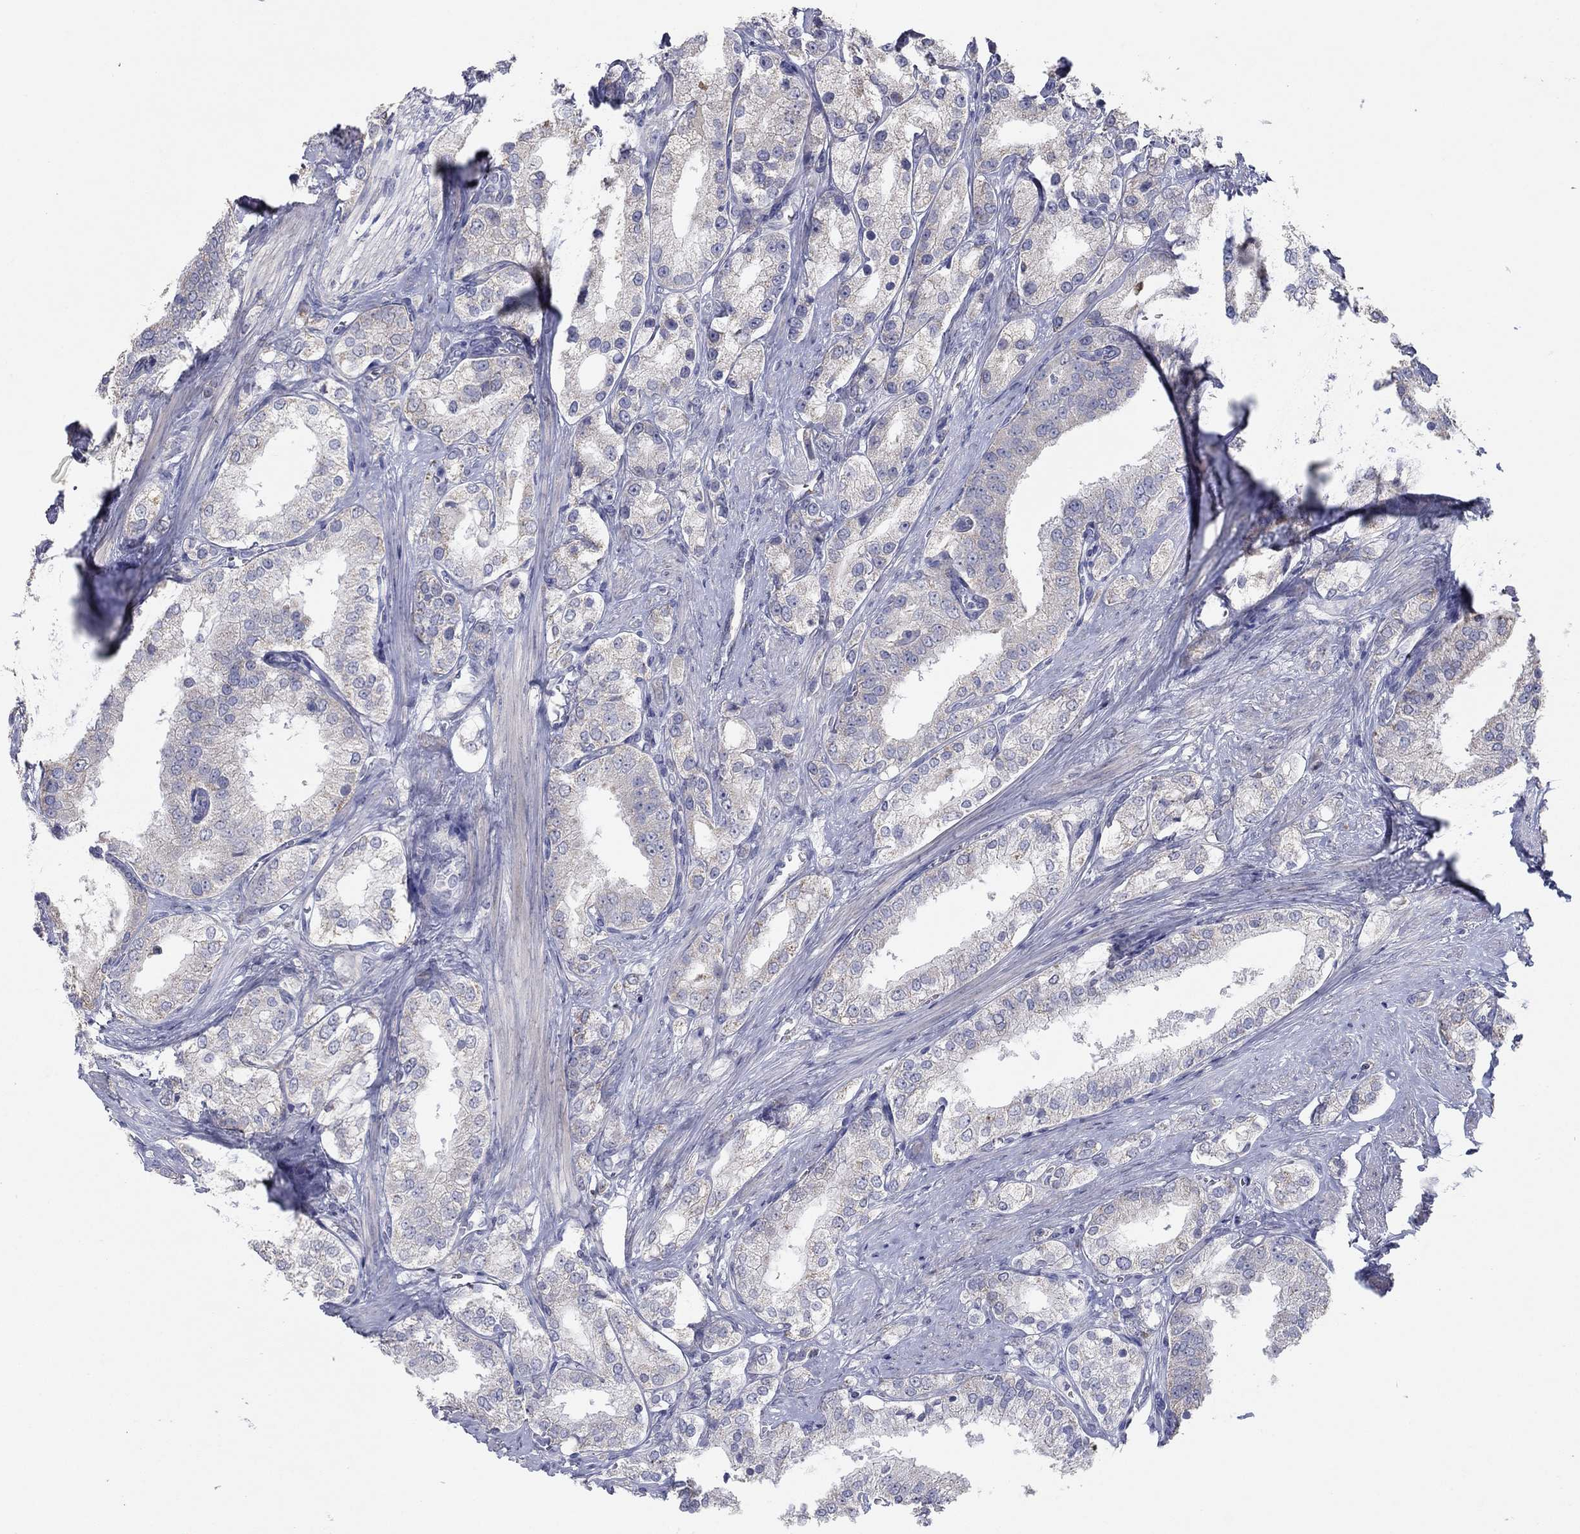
{"staining": {"intensity": "negative", "quantity": "none", "location": "none"}, "tissue": "prostate cancer", "cell_type": "Tumor cells", "image_type": "cancer", "snomed": [{"axis": "morphology", "description": "Adenocarcinoma, NOS"}, {"axis": "topography", "description": "Prostate and seminal vesicle, NOS"}, {"axis": "topography", "description": "Prostate"}], "caption": "The image demonstrates no significant expression in tumor cells of prostate cancer (adenocarcinoma).", "gene": "PTGDS", "patient": {"sex": "male", "age": 67}}